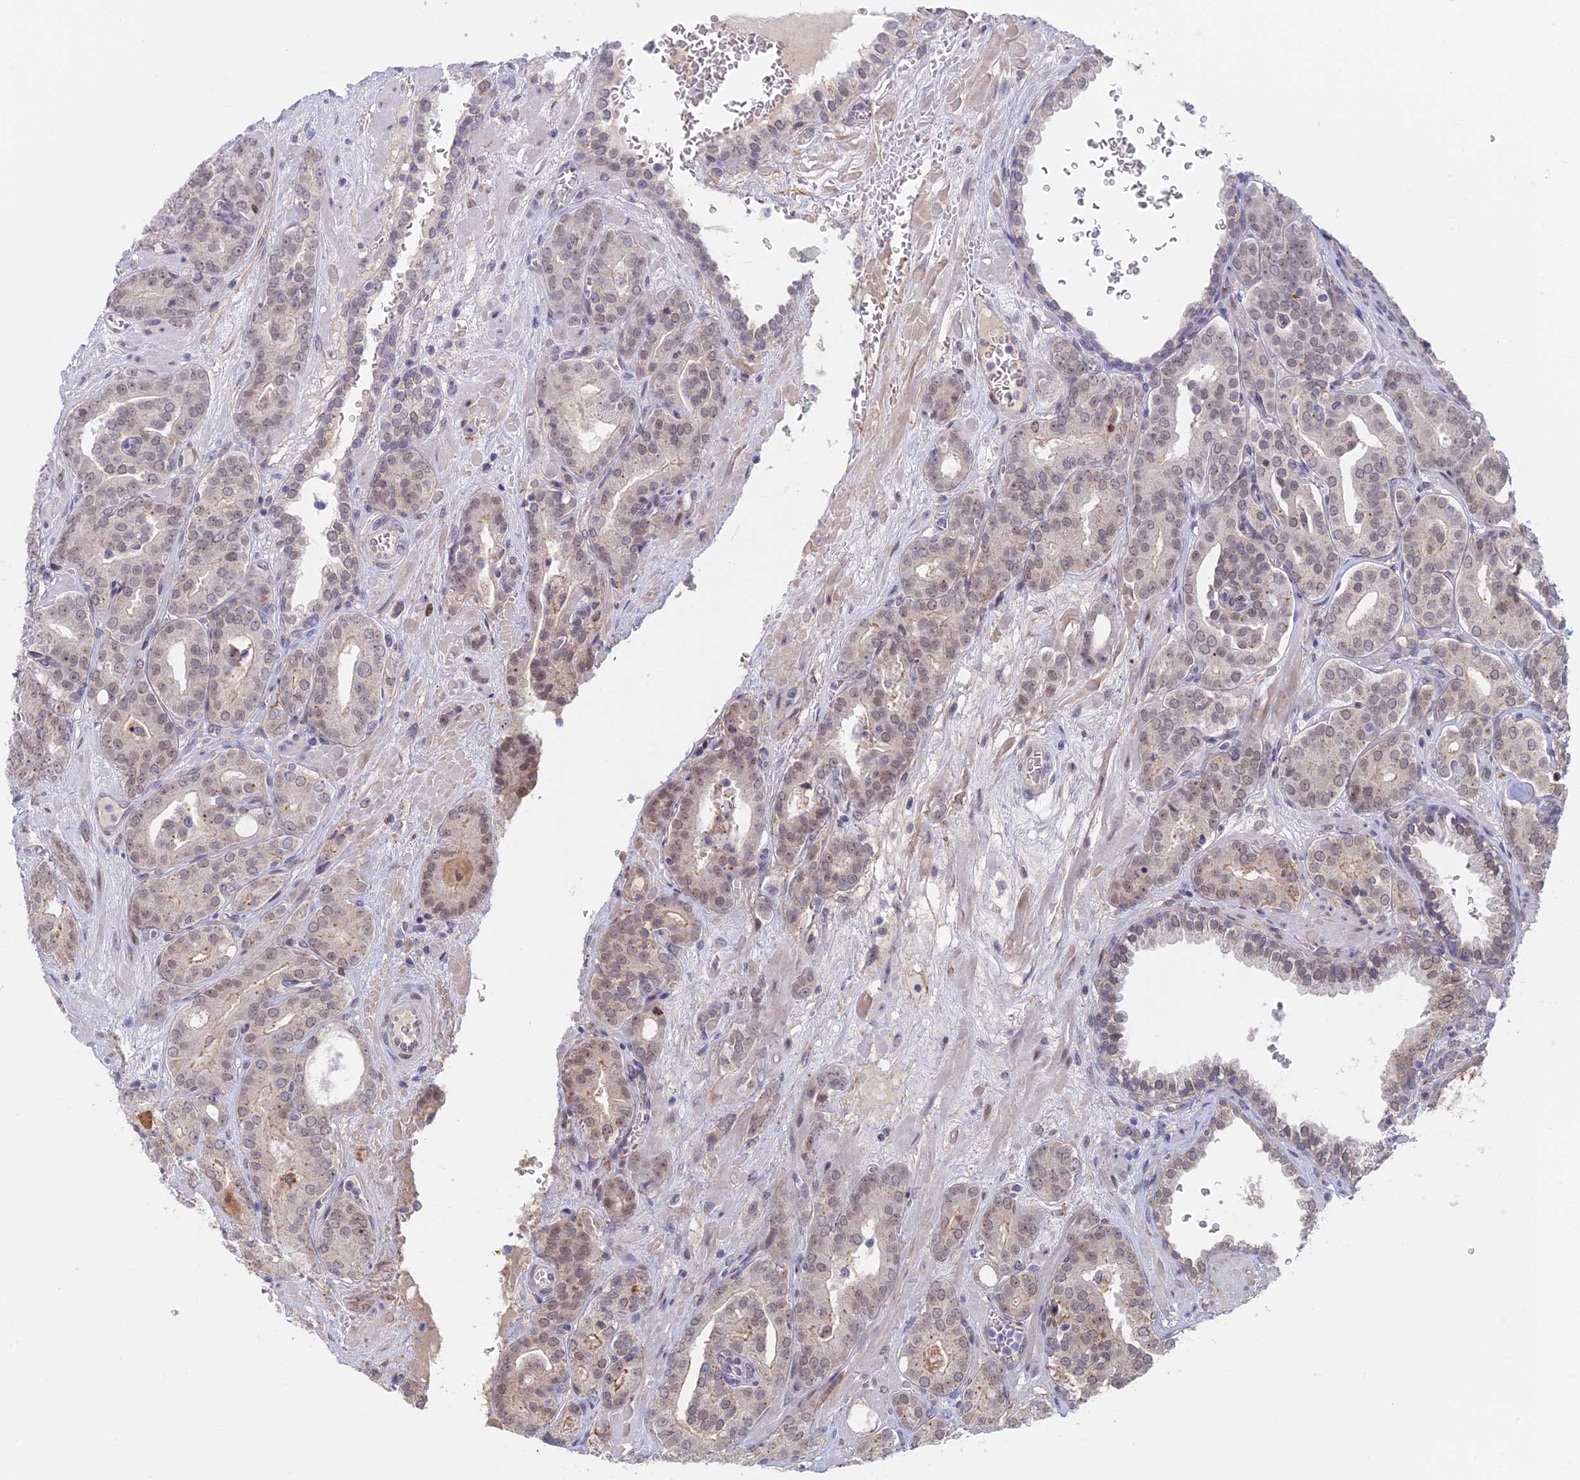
{"staining": {"intensity": "weak", "quantity": ">75%", "location": "cytoplasmic/membranous,nuclear"}, "tissue": "prostate cancer", "cell_type": "Tumor cells", "image_type": "cancer", "snomed": [{"axis": "morphology", "description": "Adenocarcinoma, High grade"}, {"axis": "topography", "description": "Prostate"}], "caption": "An image showing weak cytoplasmic/membranous and nuclear staining in approximately >75% of tumor cells in prostate cancer, as visualized by brown immunohistochemical staining.", "gene": "ZUP1", "patient": {"sex": "male", "age": 66}}